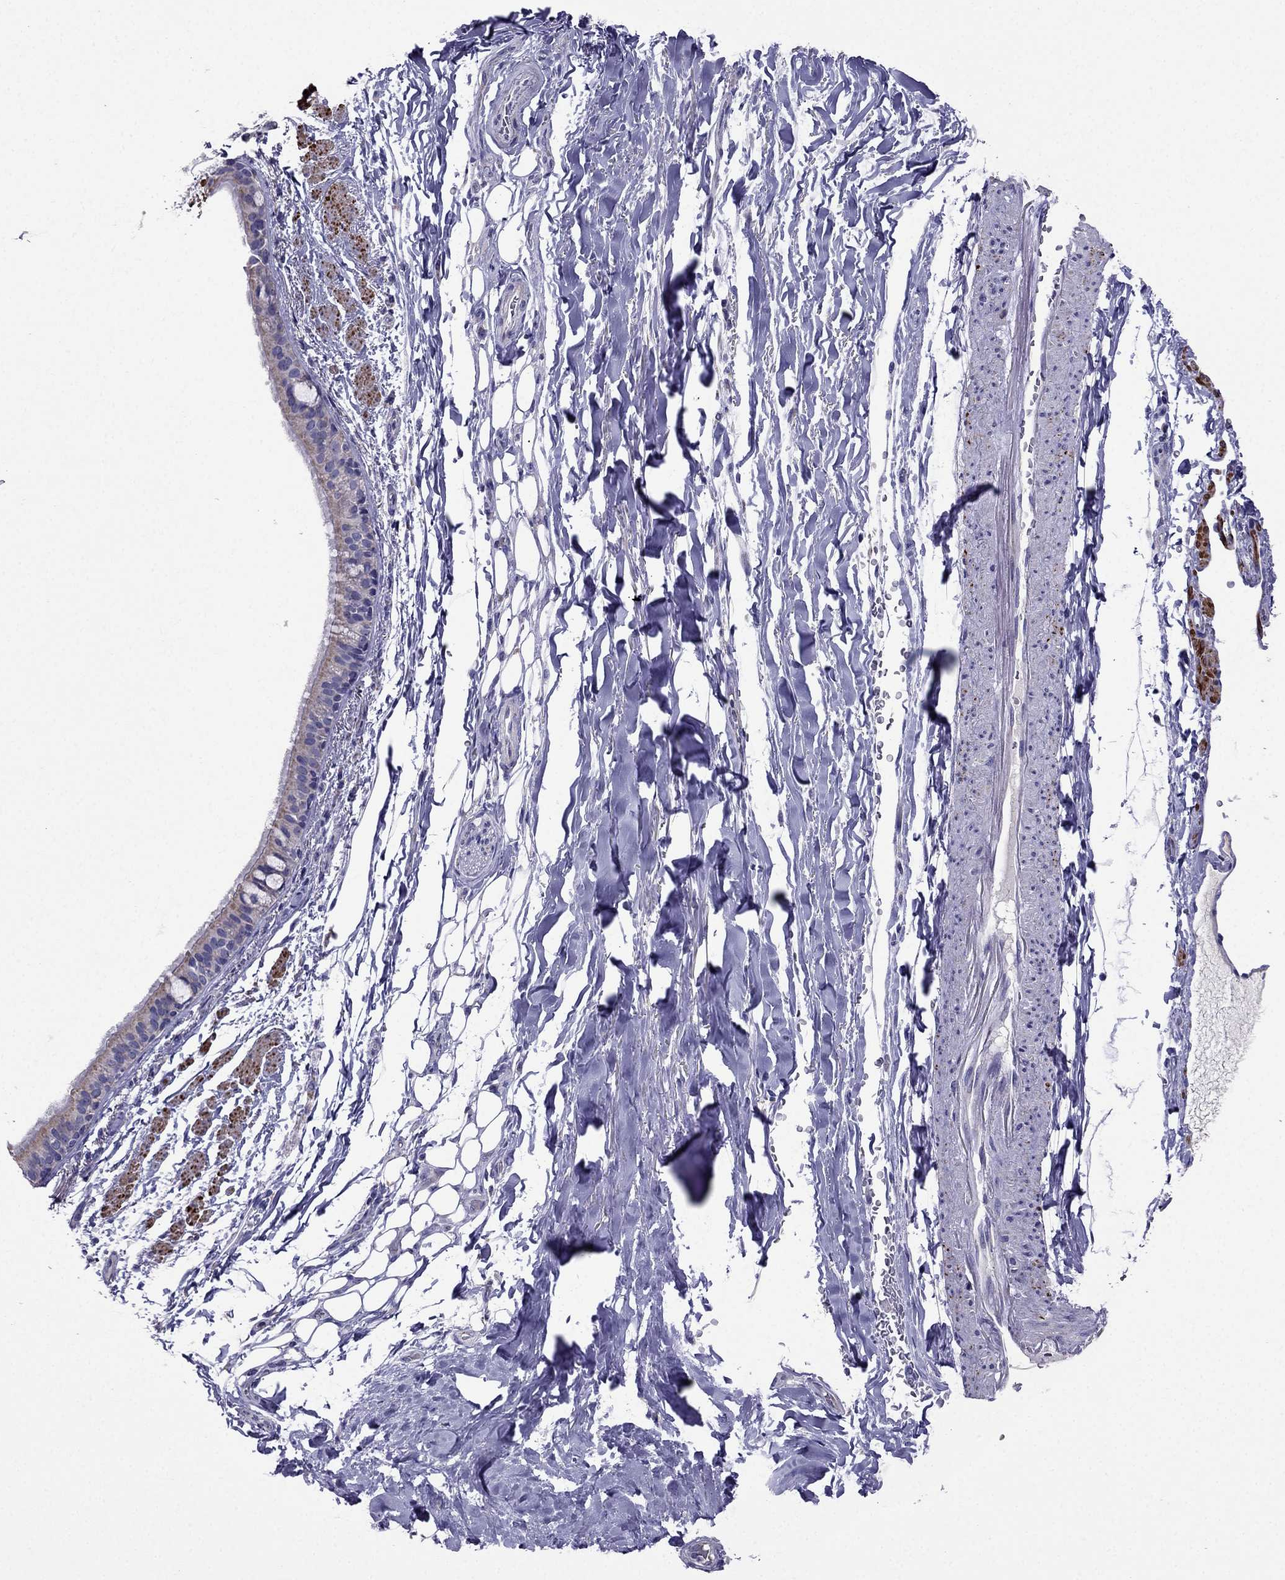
{"staining": {"intensity": "weak", "quantity": "25%-75%", "location": "cytoplasmic/membranous"}, "tissue": "bronchus", "cell_type": "Respiratory epithelial cells", "image_type": "normal", "snomed": [{"axis": "morphology", "description": "Normal tissue, NOS"}, {"axis": "morphology", "description": "Squamous cell carcinoma, NOS"}, {"axis": "topography", "description": "Bronchus"}, {"axis": "topography", "description": "Lung"}], "caption": "The photomicrograph demonstrates immunohistochemical staining of unremarkable bronchus. There is weak cytoplasmic/membranous expression is present in about 25%-75% of respiratory epithelial cells. (DAB = brown stain, brightfield microscopy at high magnification).", "gene": "DSC1", "patient": {"sex": "male", "age": 69}}